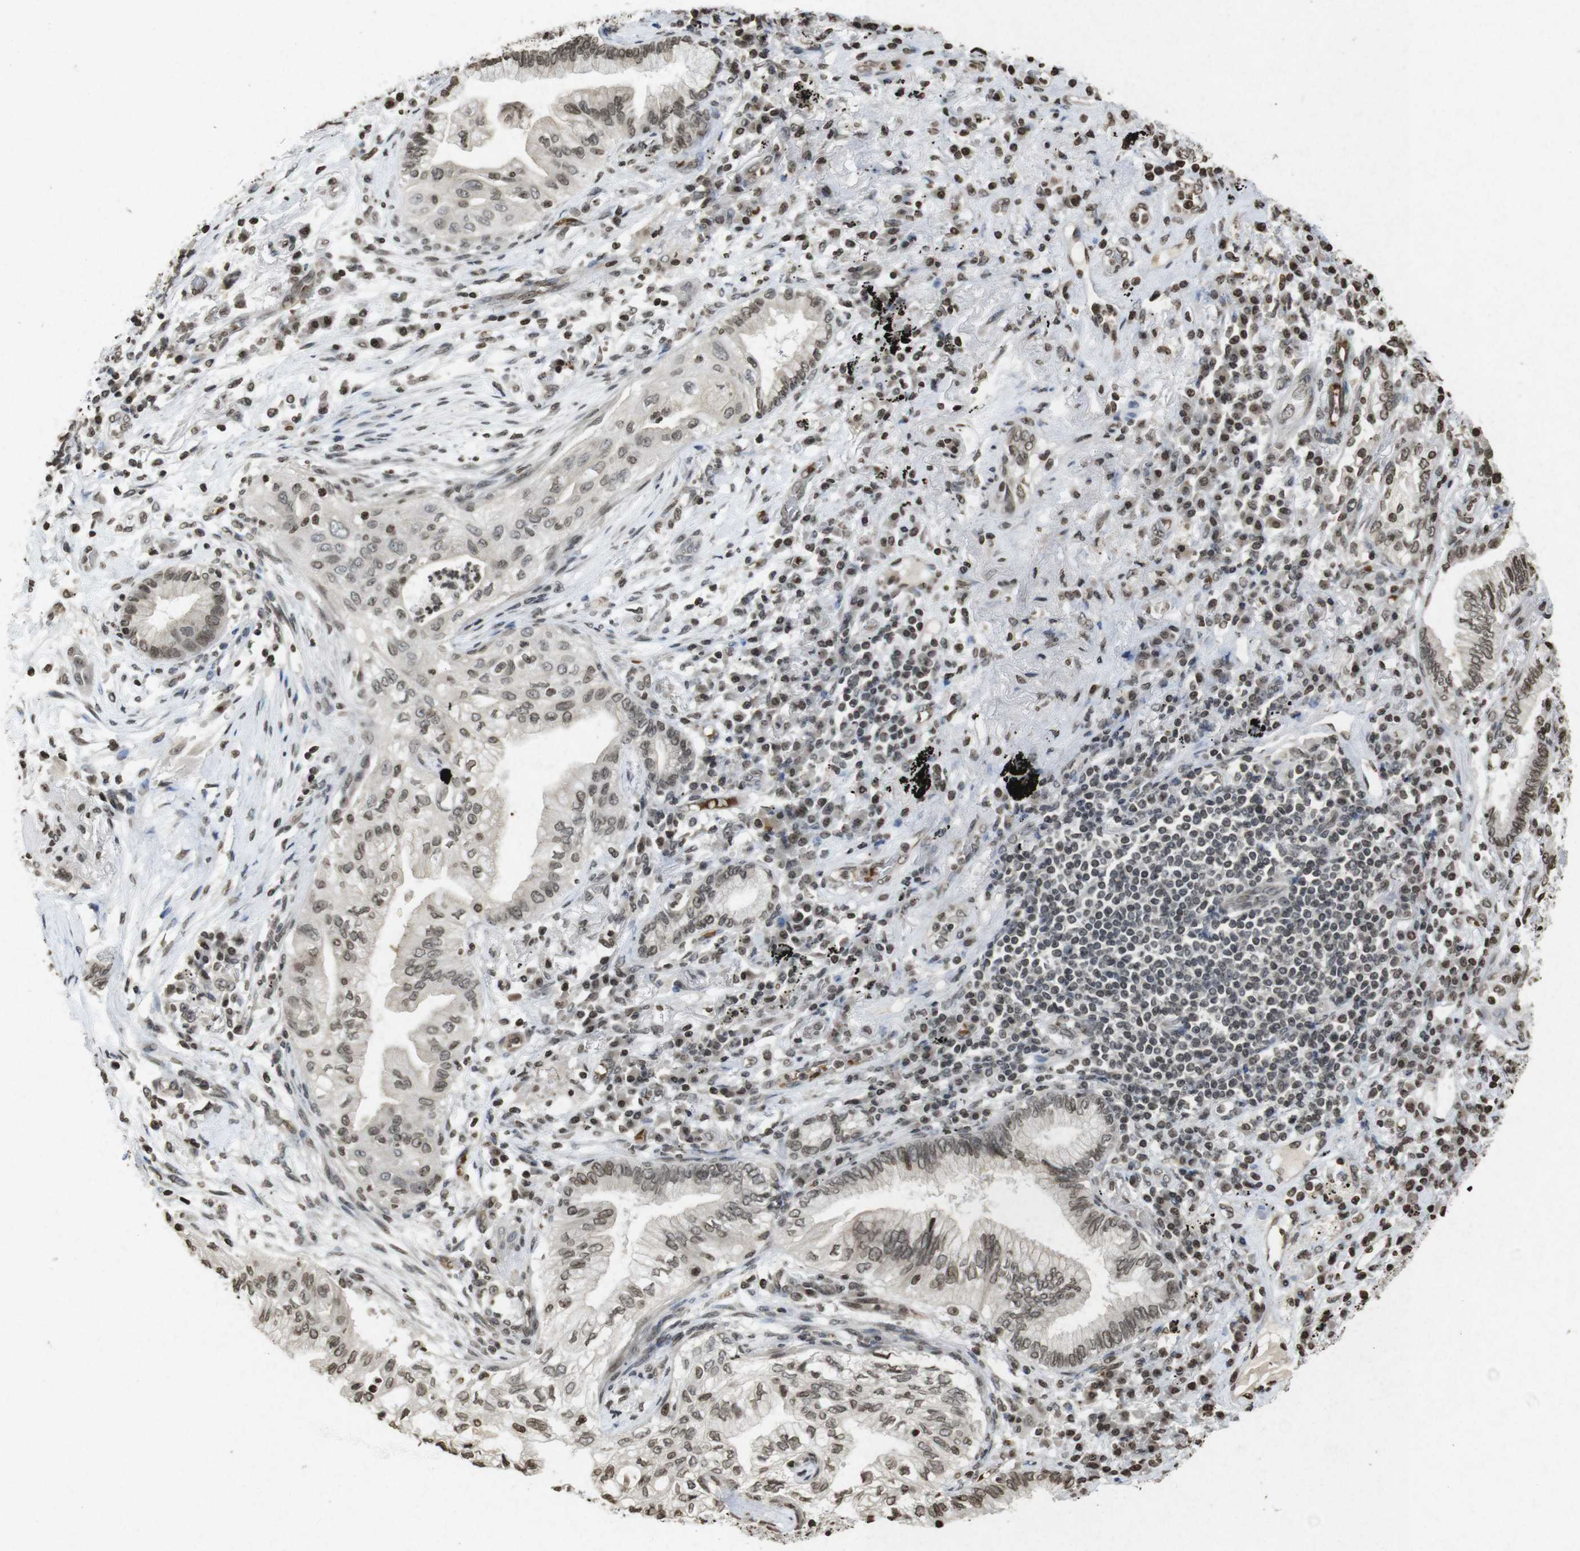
{"staining": {"intensity": "moderate", "quantity": "25%-75%", "location": "nuclear"}, "tissue": "lung cancer", "cell_type": "Tumor cells", "image_type": "cancer", "snomed": [{"axis": "morphology", "description": "Normal tissue, NOS"}, {"axis": "morphology", "description": "Adenocarcinoma, NOS"}, {"axis": "topography", "description": "Bronchus"}, {"axis": "topography", "description": "Lung"}], "caption": "An immunohistochemistry micrograph of neoplastic tissue is shown. Protein staining in brown labels moderate nuclear positivity in lung adenocarcinoma within tumor cells.", "gene": "FOXA3", "patient": {"sex": "female", "age": 70}}